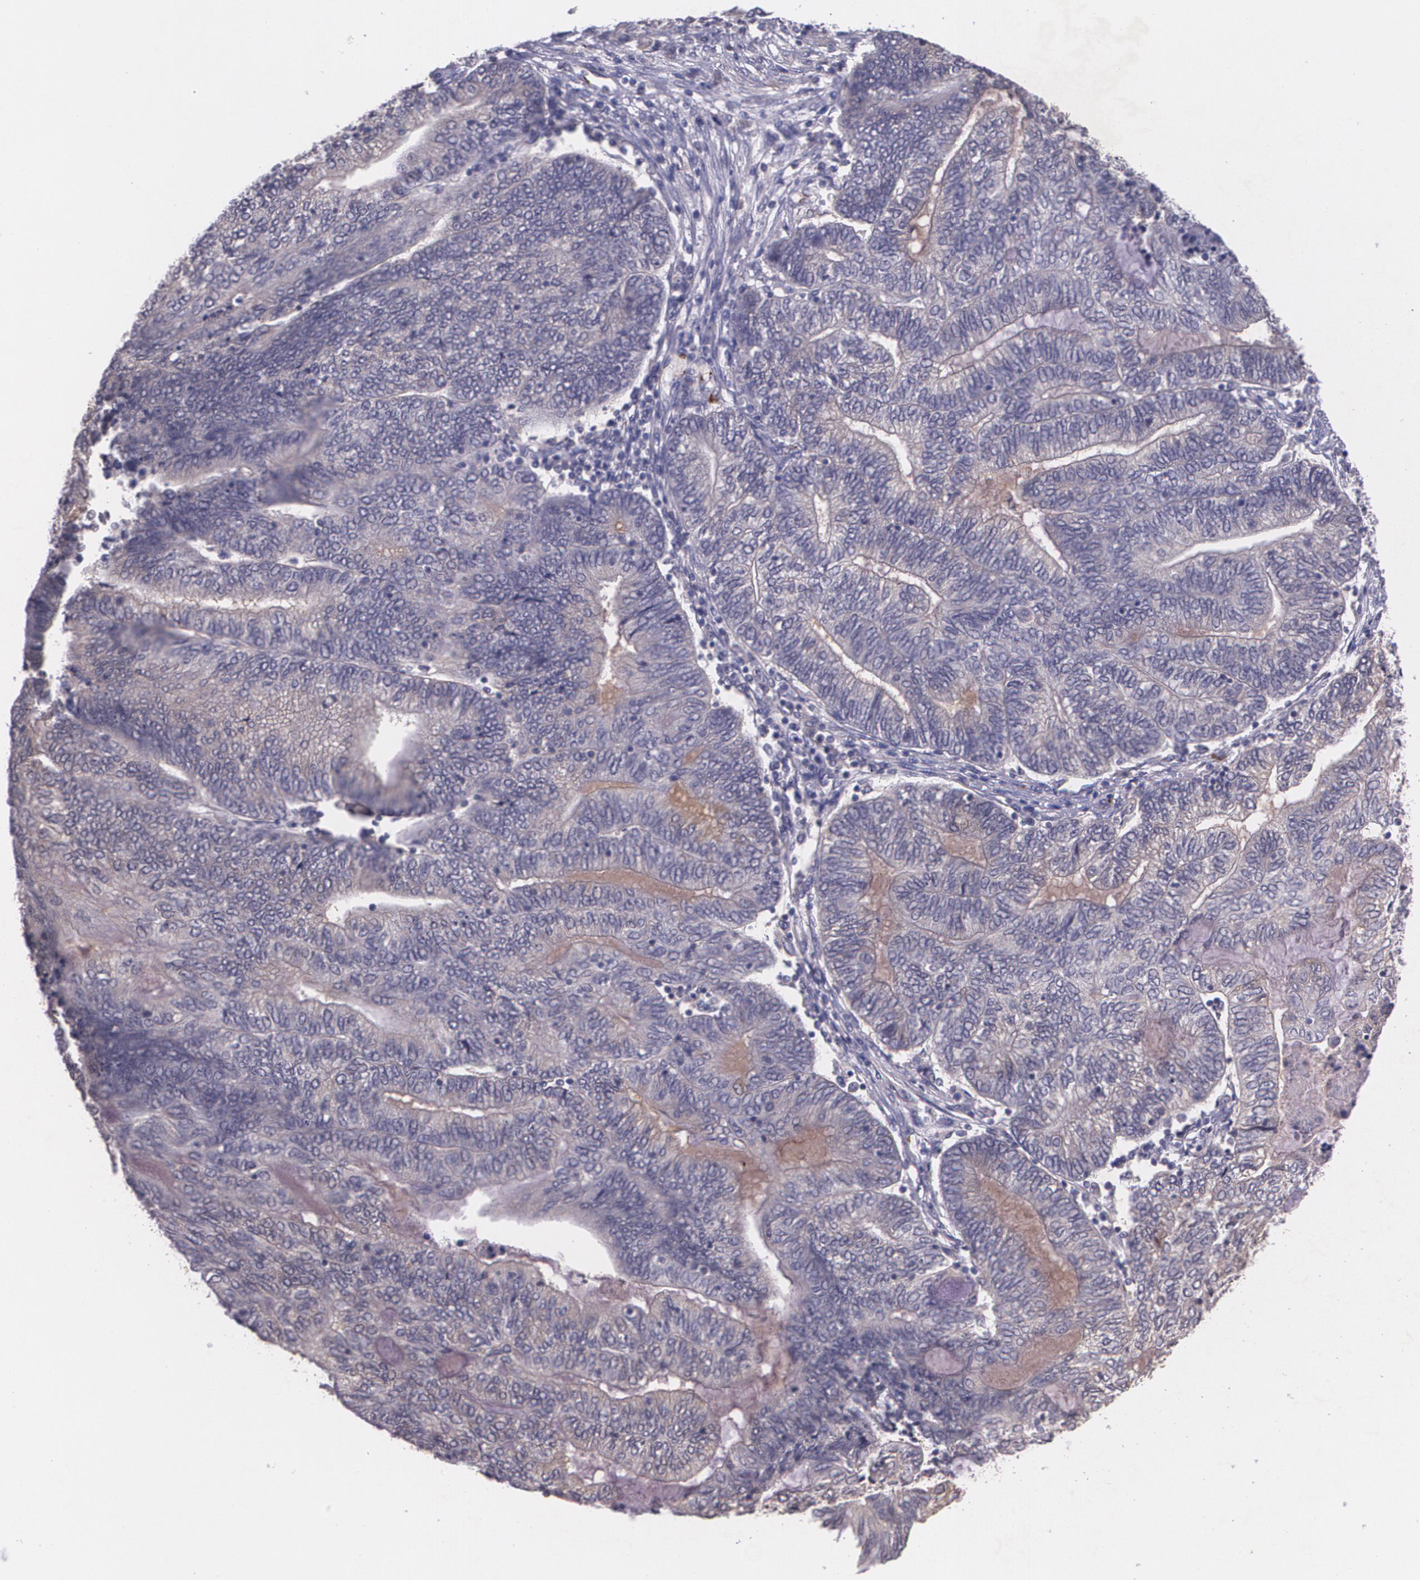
{"staining": {"intensity": "moderate", "quantity": ">75%", "location": "cytoplasmic/membranous"}, "tissue": "endometrial cancer", "cell_type": "Tumor cells", "image_type": "cancer", "snomed": [{"axis": "morphology", "description": "Adenocarcinoma, NOS"}, {"axis": "topography", "description": "Uterus"}, {"axis": "topography", "description": "Endometrium"}], "caption": "Endometrial adenocarcinoma was stained to show a protein in brown. There is medium levels of moderate cytoplasmic/membranous expression in about >75% of tumor cells.", "gene": "TM4SF1", "patient": {"sex": "female", "age": 70}}